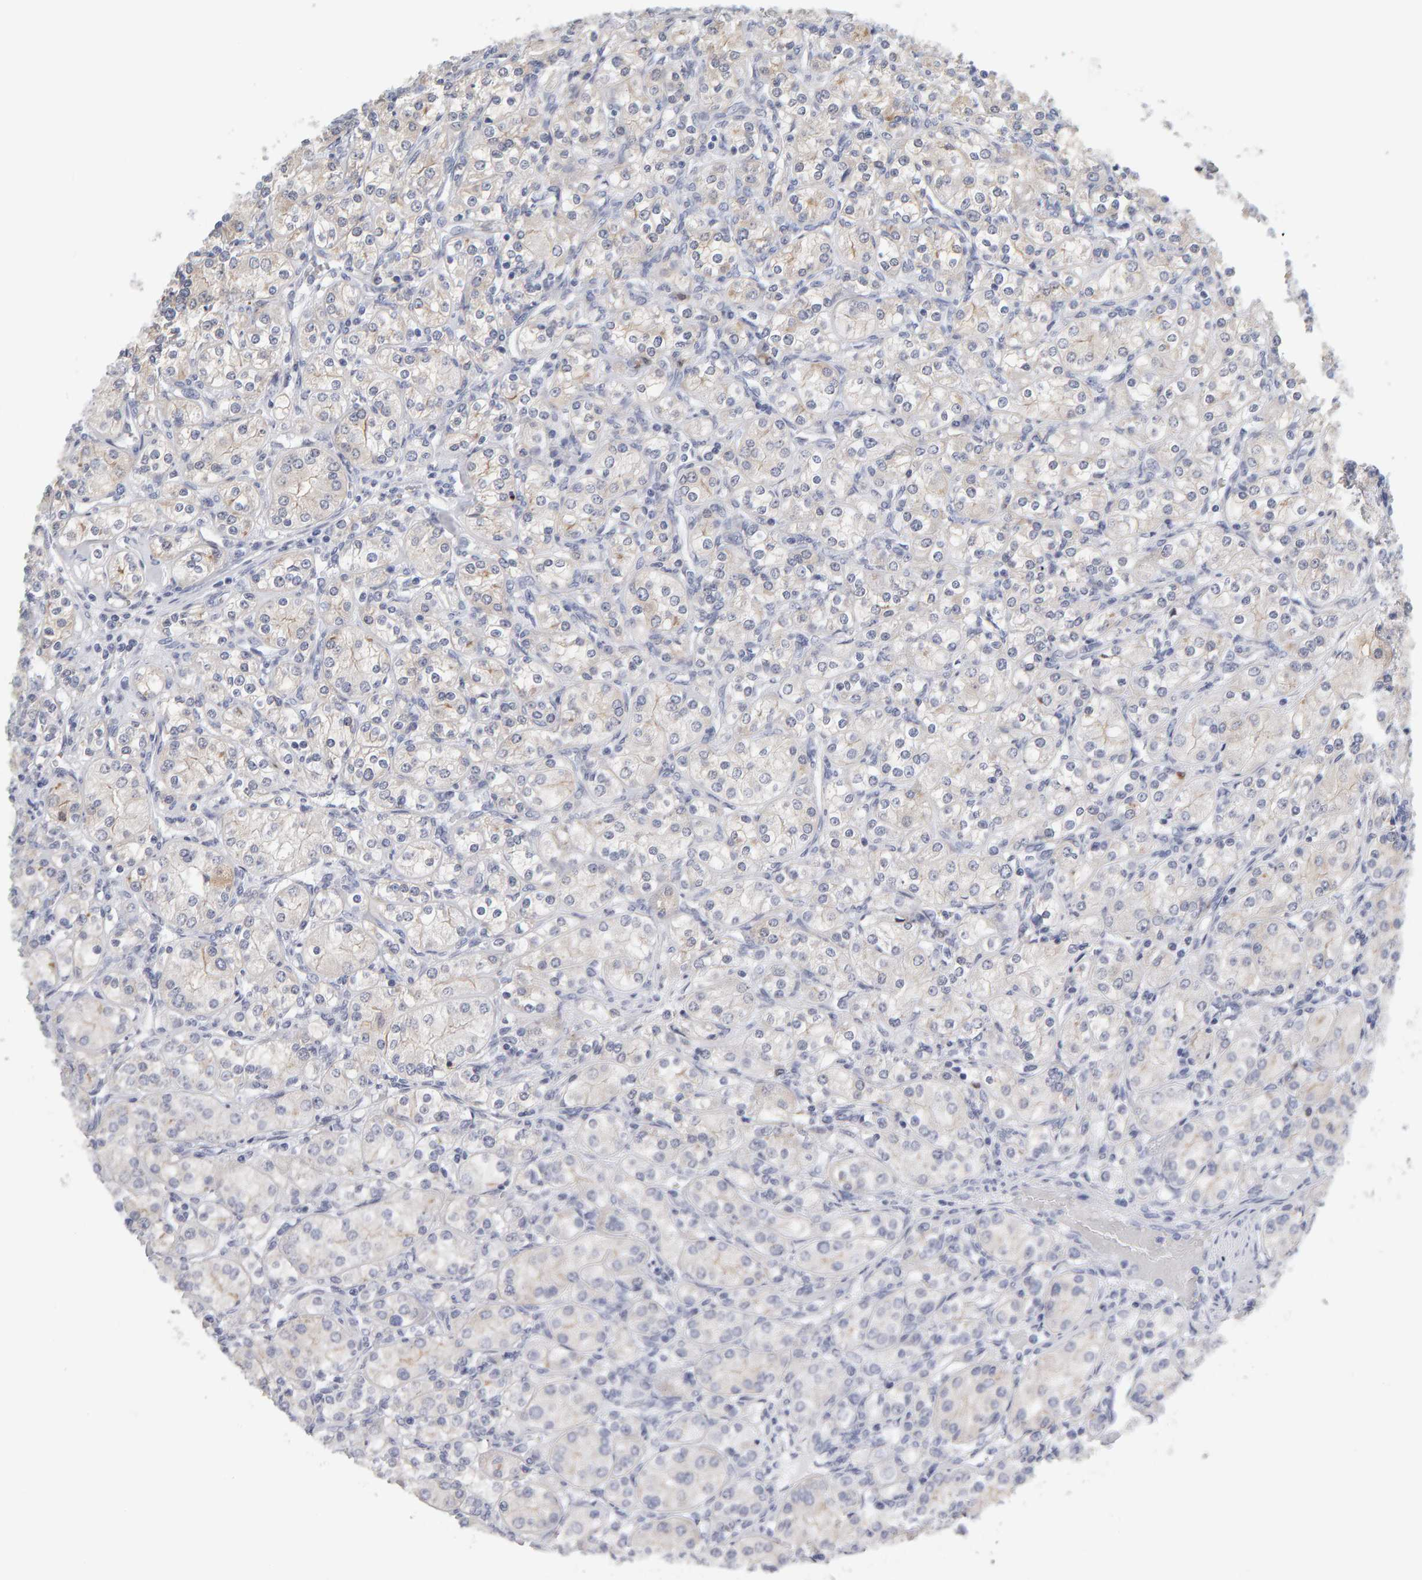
{"staining": {"intensity": "weak", "quantity": "<25%", "location": "cytoplasmic/membranous"}, "tissue": "renal cancer", "cell_type": "Tumor cells", "image_type": "cancer", "snomed": [{"axis": "morphology", "description": "Adenocarcinoma, NOS"}, {"axis": "topography", "description": "Kidney"}], "caption": "Immunohistochemistry histopathology image of renal cancer (adenocarcinoma) stained for a protein (brown), which exhibits no expression in tumor cells.", "gene": "CTH", "patient": {"sex": "male", "age": 77}}